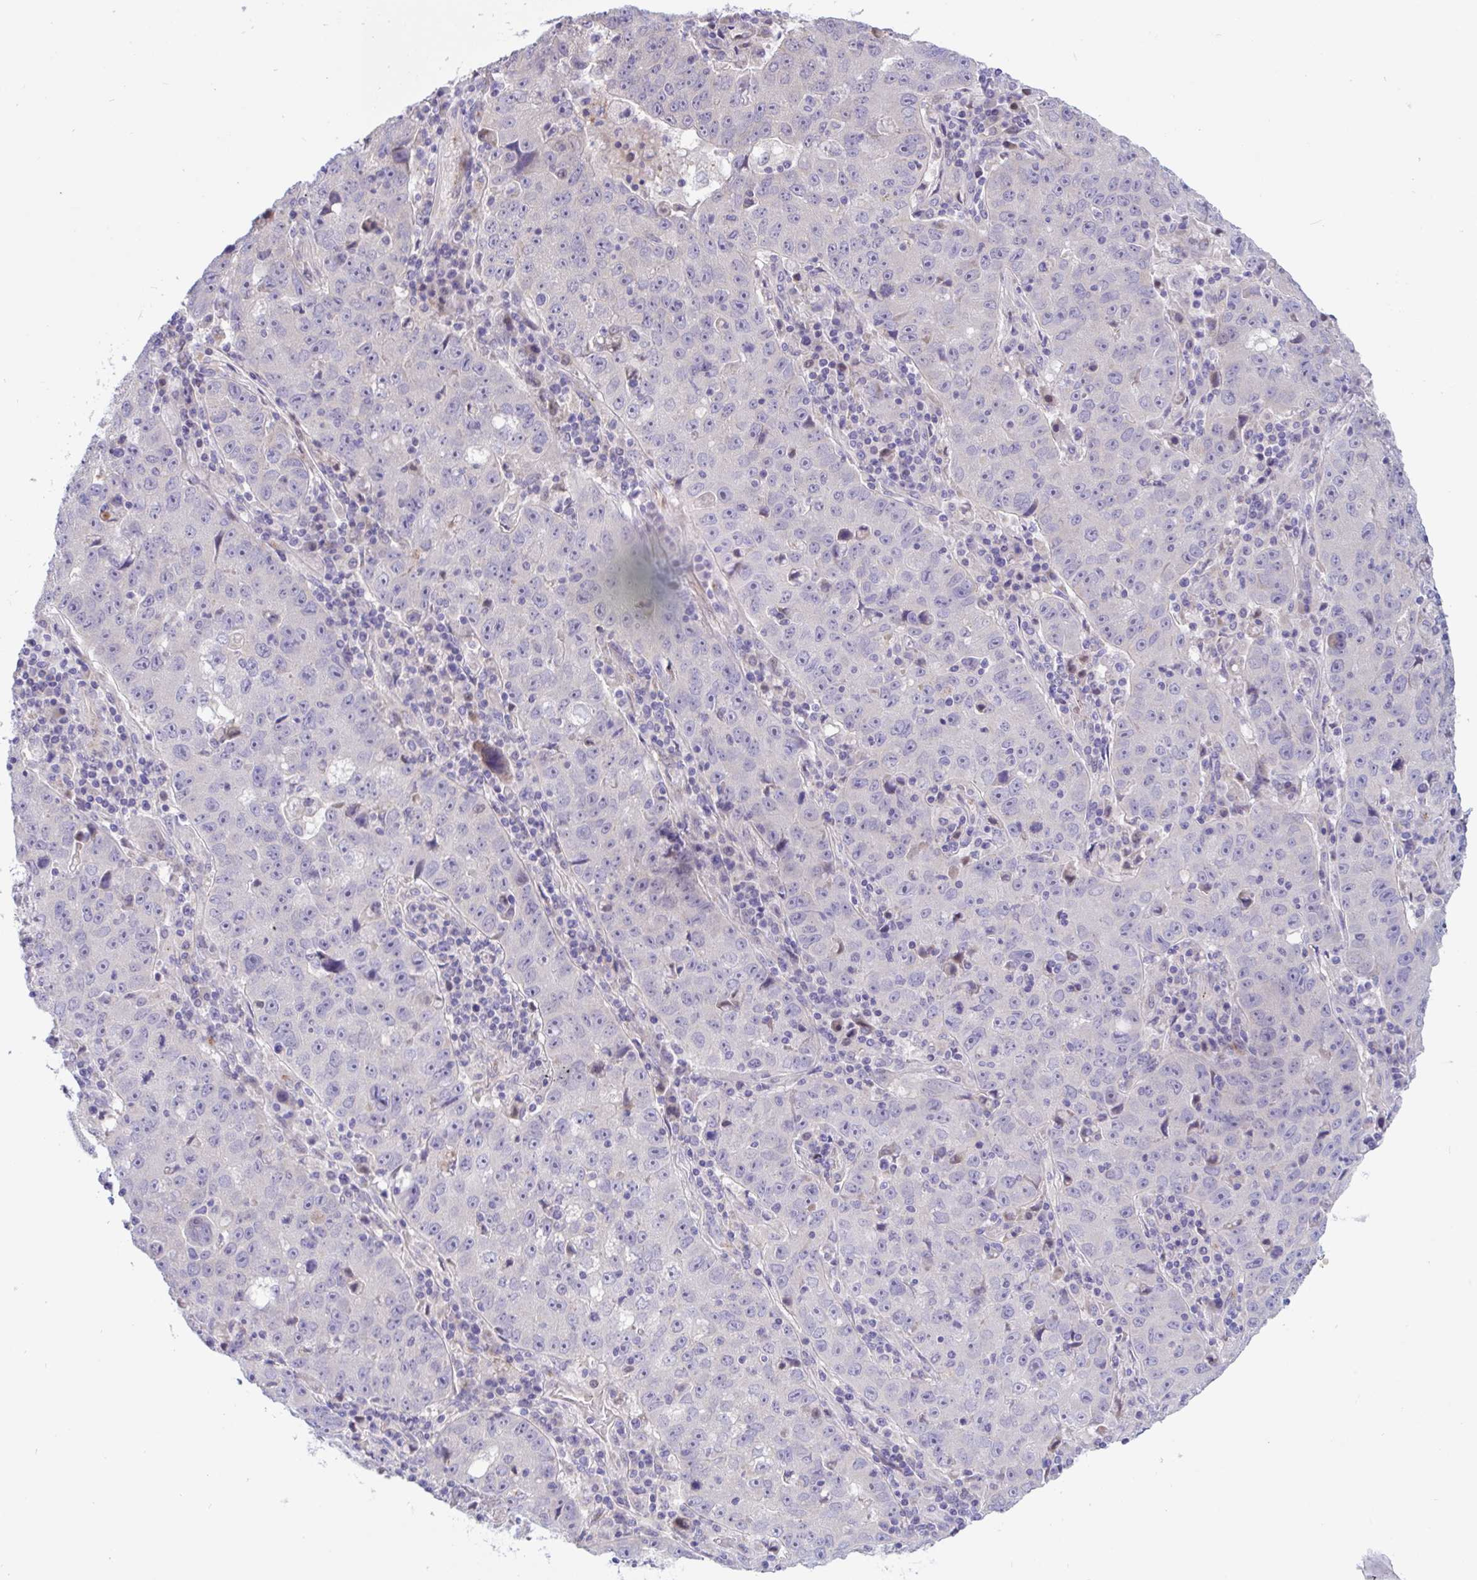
{"staining": {"intensity": "negative", "quantity": "none", "location": "none"}, "tissue": "lung cancer", "cell_type": "Tumor cells", "image_type": "cancer", "snomed": [{"axis": "morphology", "description": "Normal morphology"}, {"axis": "morphology", "description": "Adenocarcinoma, NOS"}, {"axis": "topography", "description": "Lymph node"}, {"axis": "topography", "description": "Lung"}], "caption": "Lung cancer (adenocarcinoma) was stained to show a protein in brown. There is no significant staining in tumor cells.", "gene": "IL37", "patient": {"sex": "female", "age": 57}}